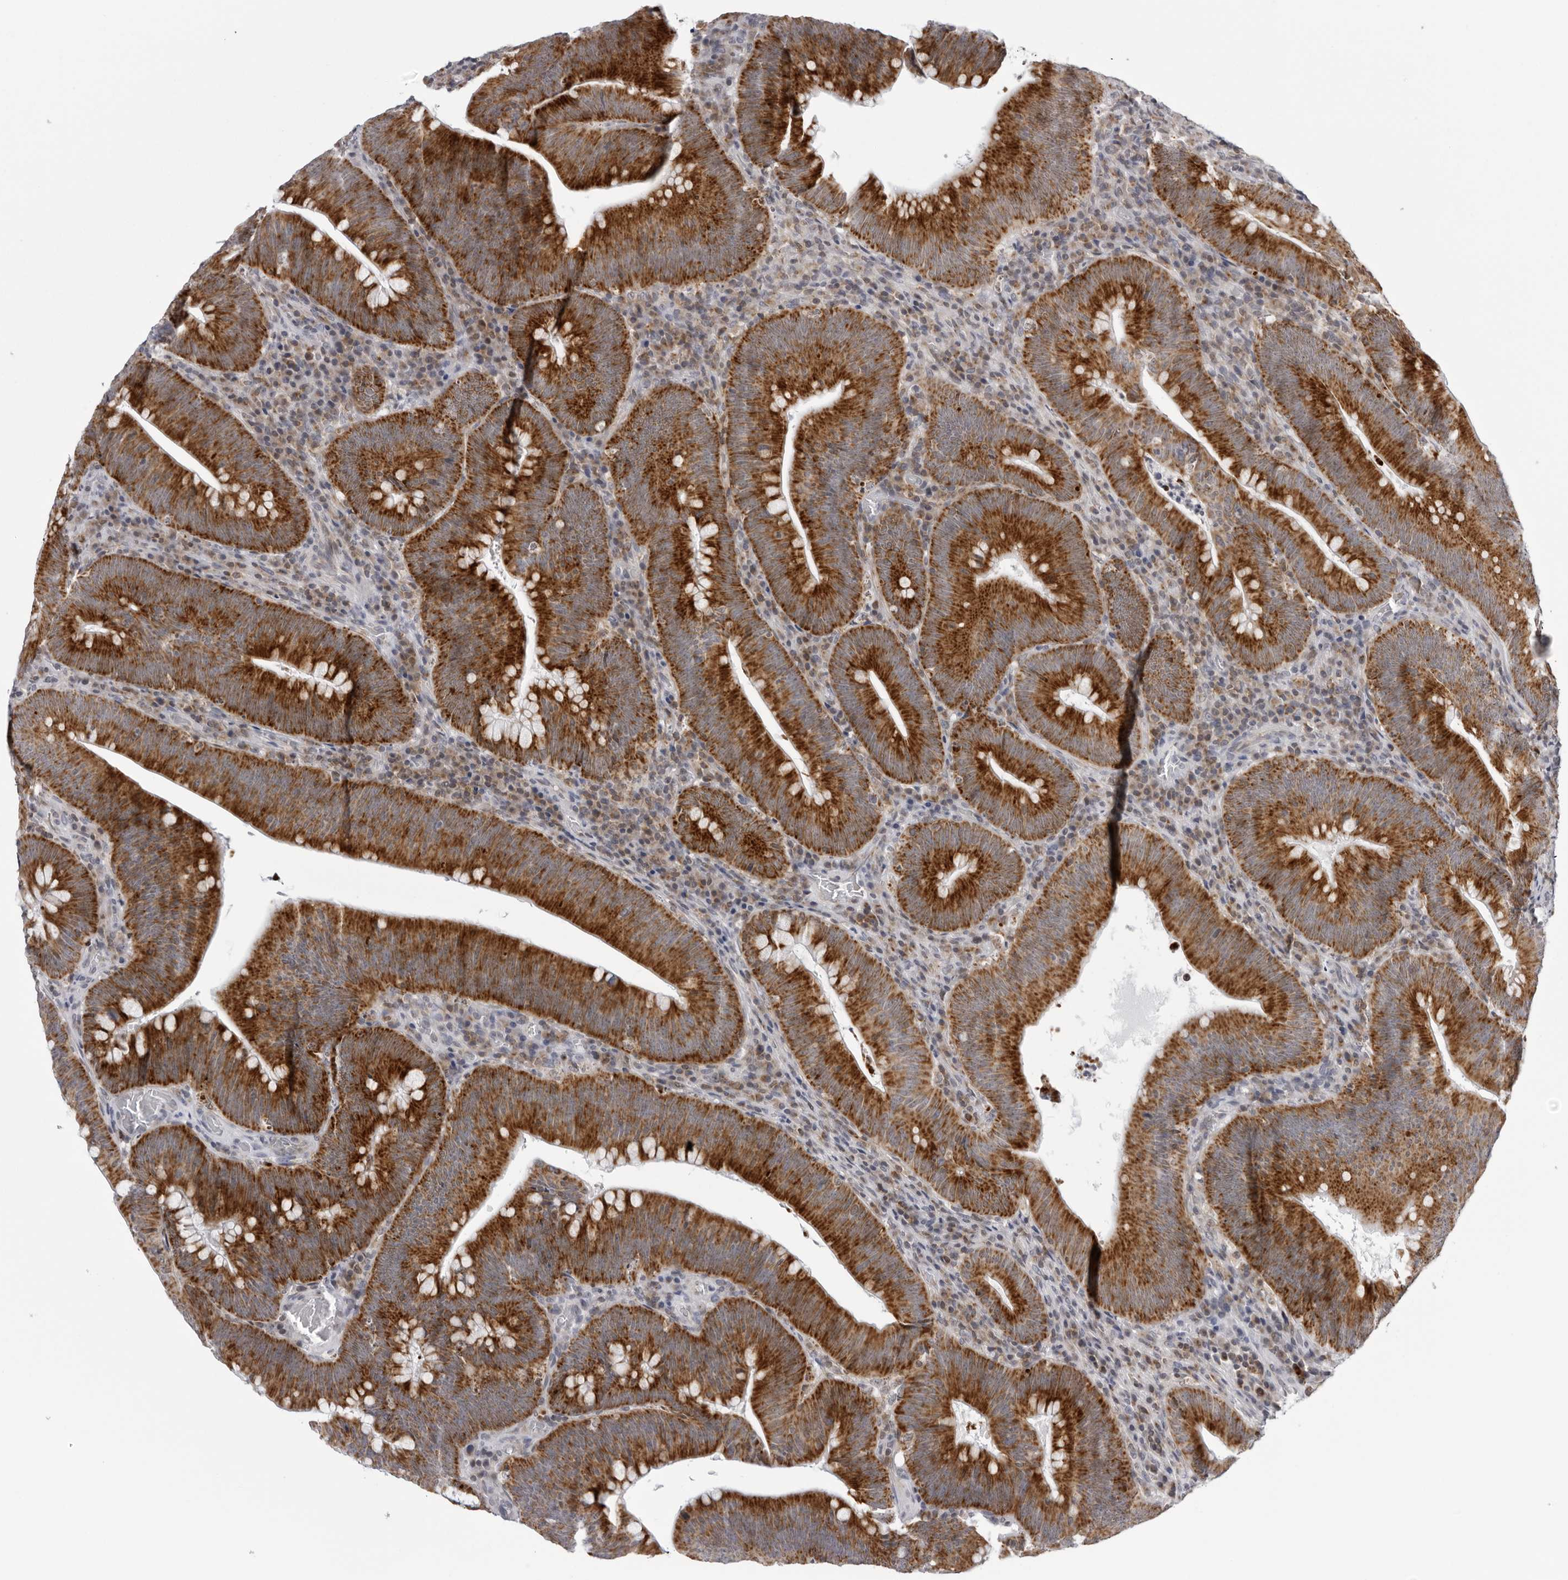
{"staining": {"intensity": "strong", "quantity": ">75%", "location": "cytoplasmic/membranous"}, "tissue": "colorectal cancer", "cell_type": "Tumor cells", "image_type": "cancer", "snomed": [{"axis": "morphology", "description": "Normal tissue, NOS"}, {"axis": "topography", "description": "Colon"}], "caption": "IHC (DAB (3,3'-diaminobenzidine)) staining of colorectal cancer reveals strong cytoplasmic/membranous protein expression in approximately >75% of tumor cells. (brown staining indicates protein expression, while blue staining denotes nuclei).", "gene": "CPT2", "patient": {"sex": "female", "age": 82}}